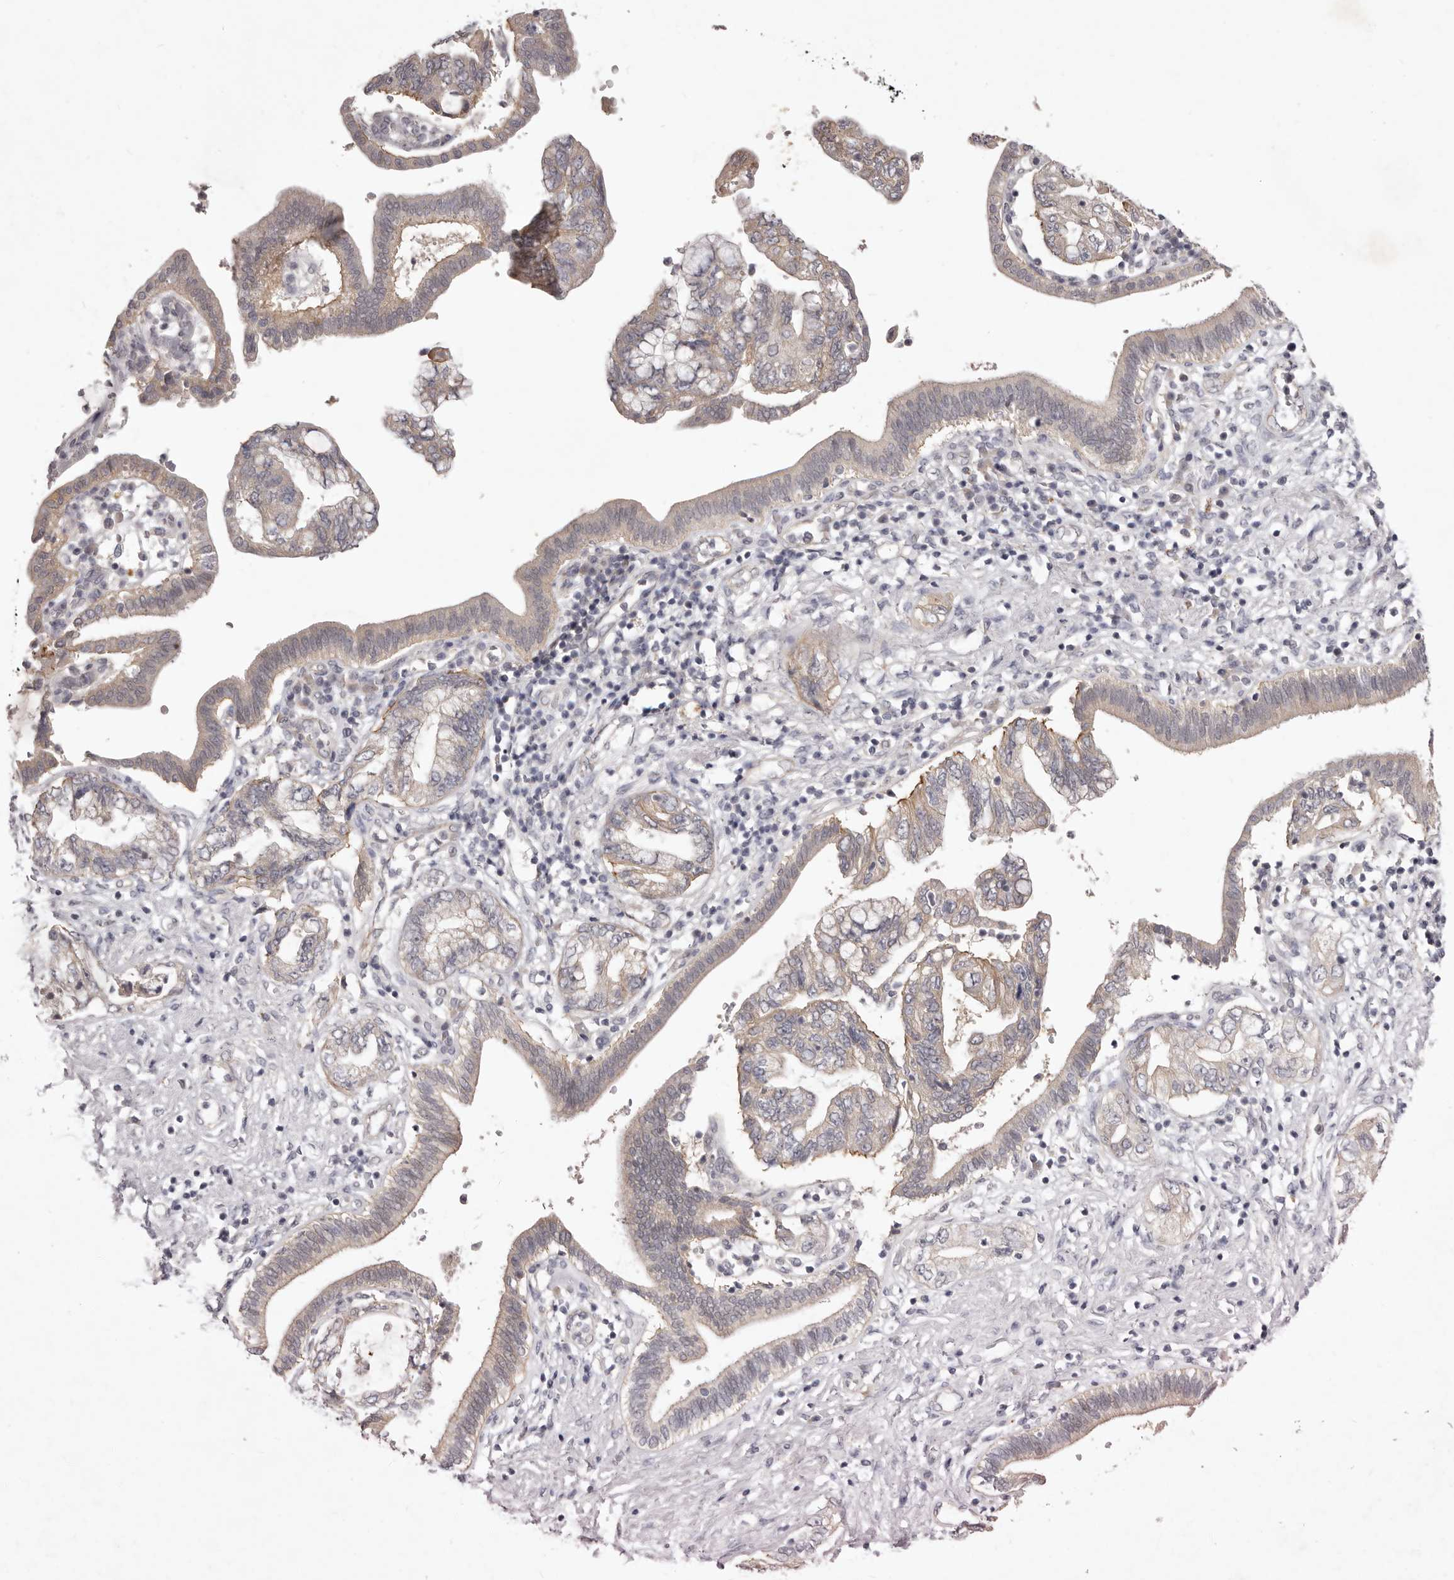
{"staining": {"intensity": "weak", "quantity": ">75%", "location": "cytoplasmic/membranous"}, "tissue": "pancreatic cancer", "cell_type": "Tumor cells", "image_type": "cancer", "snomed": [{"axis": "morphology", "description": "Adenocarcinoma, NOS"}, {"axis": "topography", "description": "Pancreas"}], "caption": "Immunohistochemistry (IHC) micrograph of neoplastic tissue: human pancreatic cancer stained using immunohistochemistry displays low levels of weak protein expression localized specifically in the cytoplasmic/membranous of tumor cells, appearing as a cytoplasmic/membranous brown color.", "gene": "GARNL3", "patient": {"sex": "female", "age": 73}}